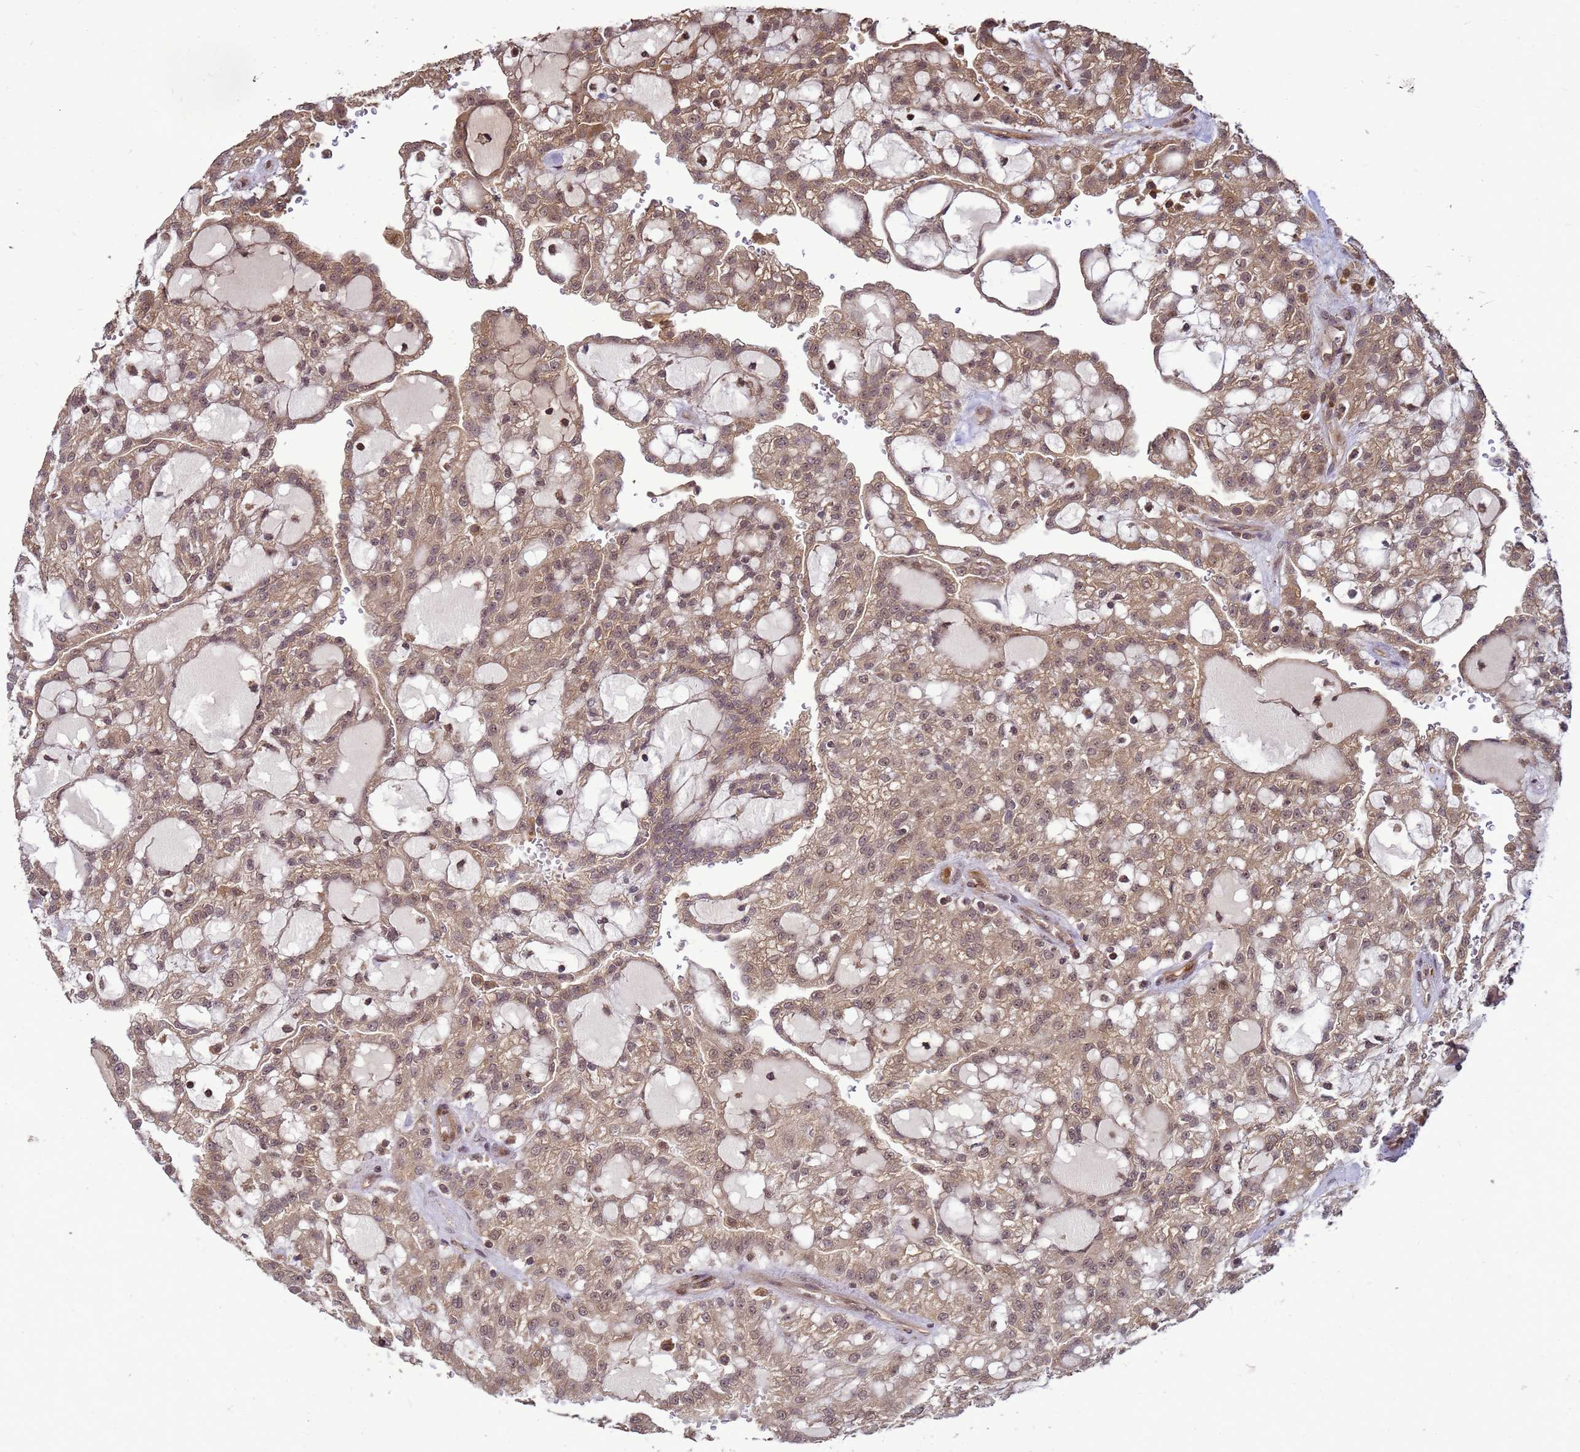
{"staining": {"intensity": "moderate", "quantity": ">75%", "location": "cytoplasmic/membranous,nuclear"}, "tissue": "renal cancer", "cell_type": "Tumor cells", "image_type": "cancer", "snomed": [{"axis": "morphology", "description": "Adenocarcinoma, NOS"}, {"axis": "topography", "description": "Kidney"}], "caption": "Immunohistochemistry (IHC) histopathology image of human adenocarcinoma (renal) stained for a protein (brown), which demonstrates medium levels of moderate cytoplasmic/membranous and nuclear staining in approximately >75% of tumor cells.", "gene": "CRBN", "patient": {"sex": "male", "age": 63}}